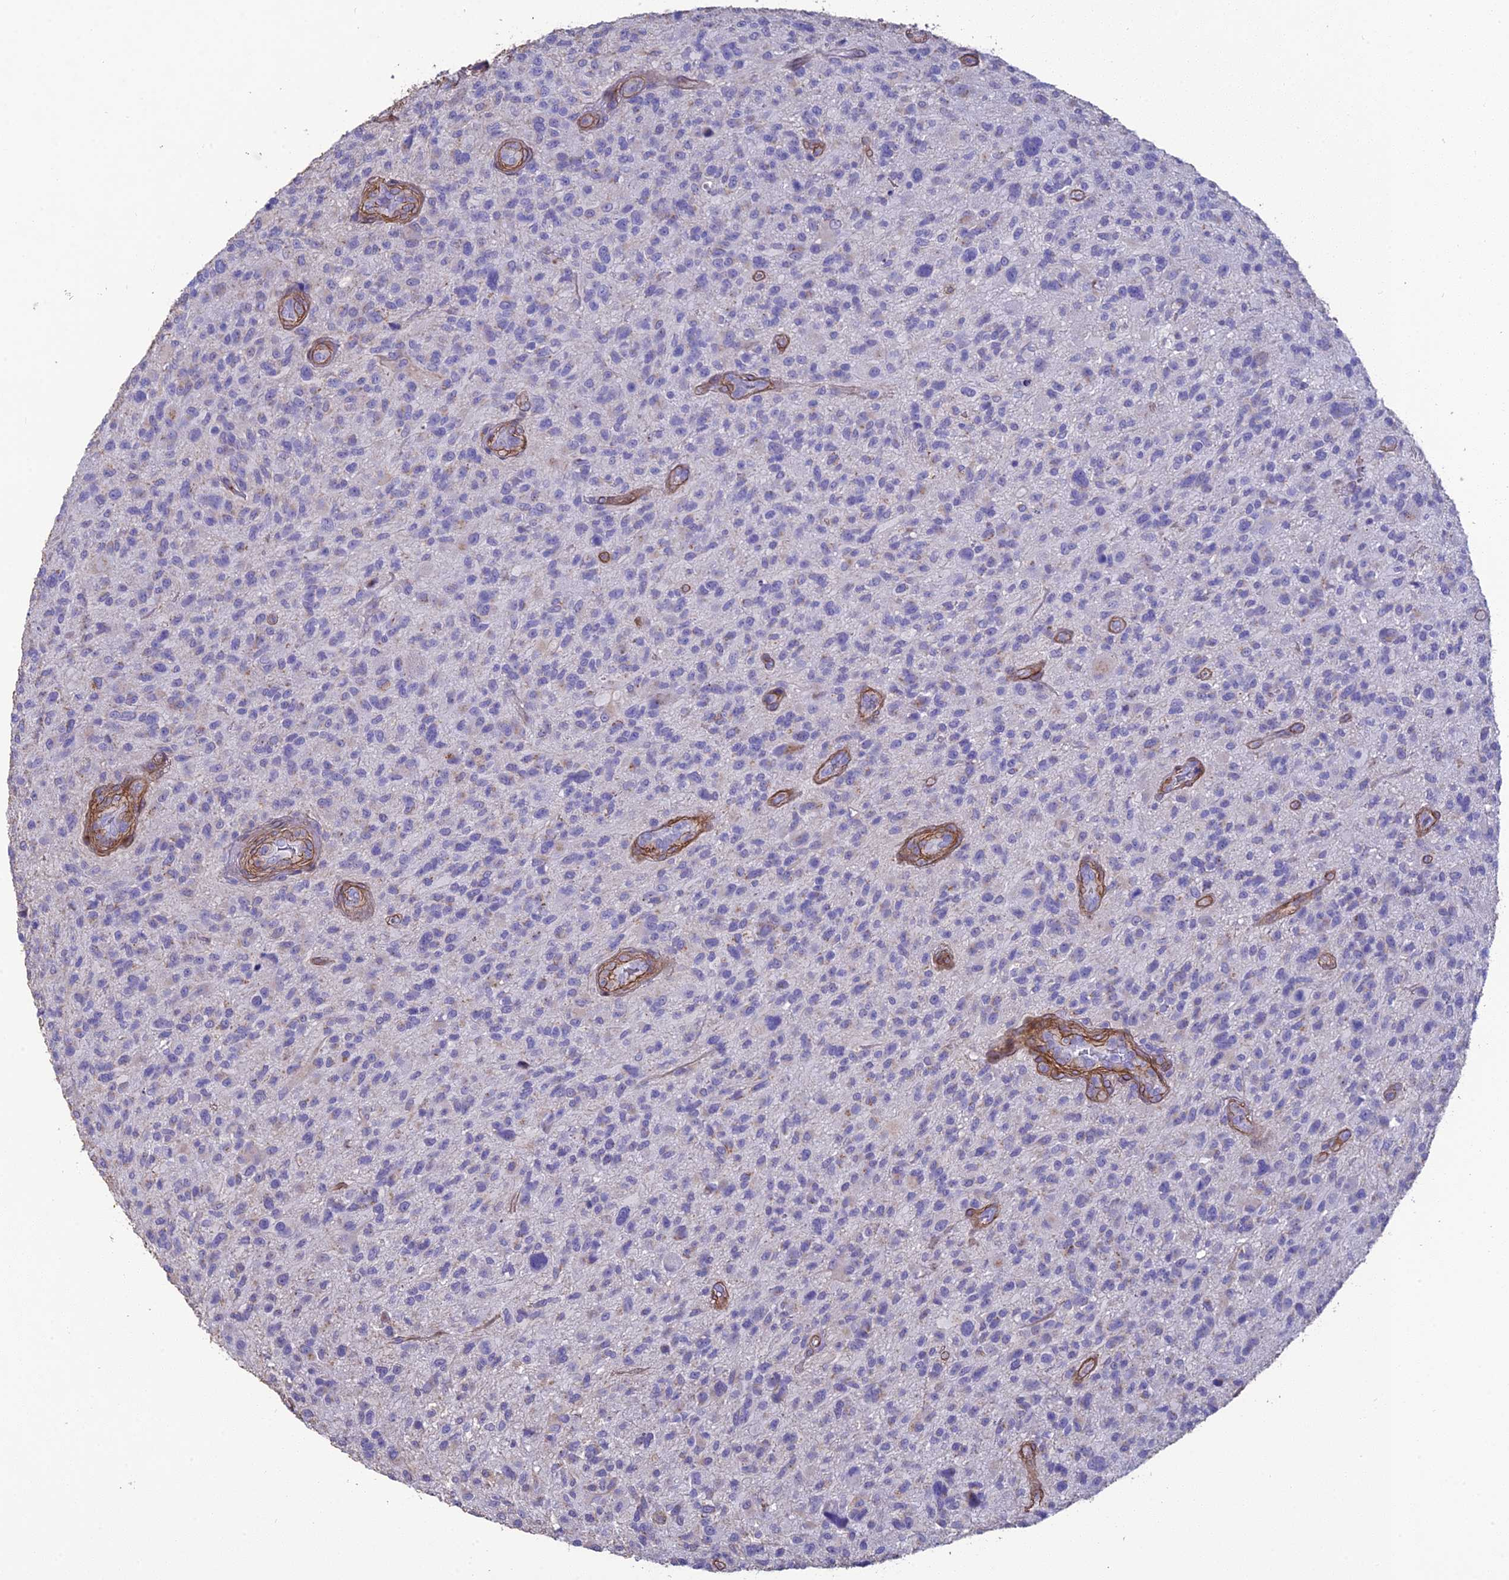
{"staining": {"intensity": "negative", "quantity": "none", "location": "none"}, "tissue": "glioma", "cell_type": "Tumor cells", "image_type": "cancer", "snomed": [{"axis": "morphology", "description": "Glioma, malignant, High grade"}, {"axis": "topography", "description": "Brain"}], "caption": "This is an immunohistochemistry (IHC) micrograph of human high-grade glioma (malignant). There is no expression in tumor cells.", "gene": "TNS1", "patient": {"sex": "male", "age": 47}}